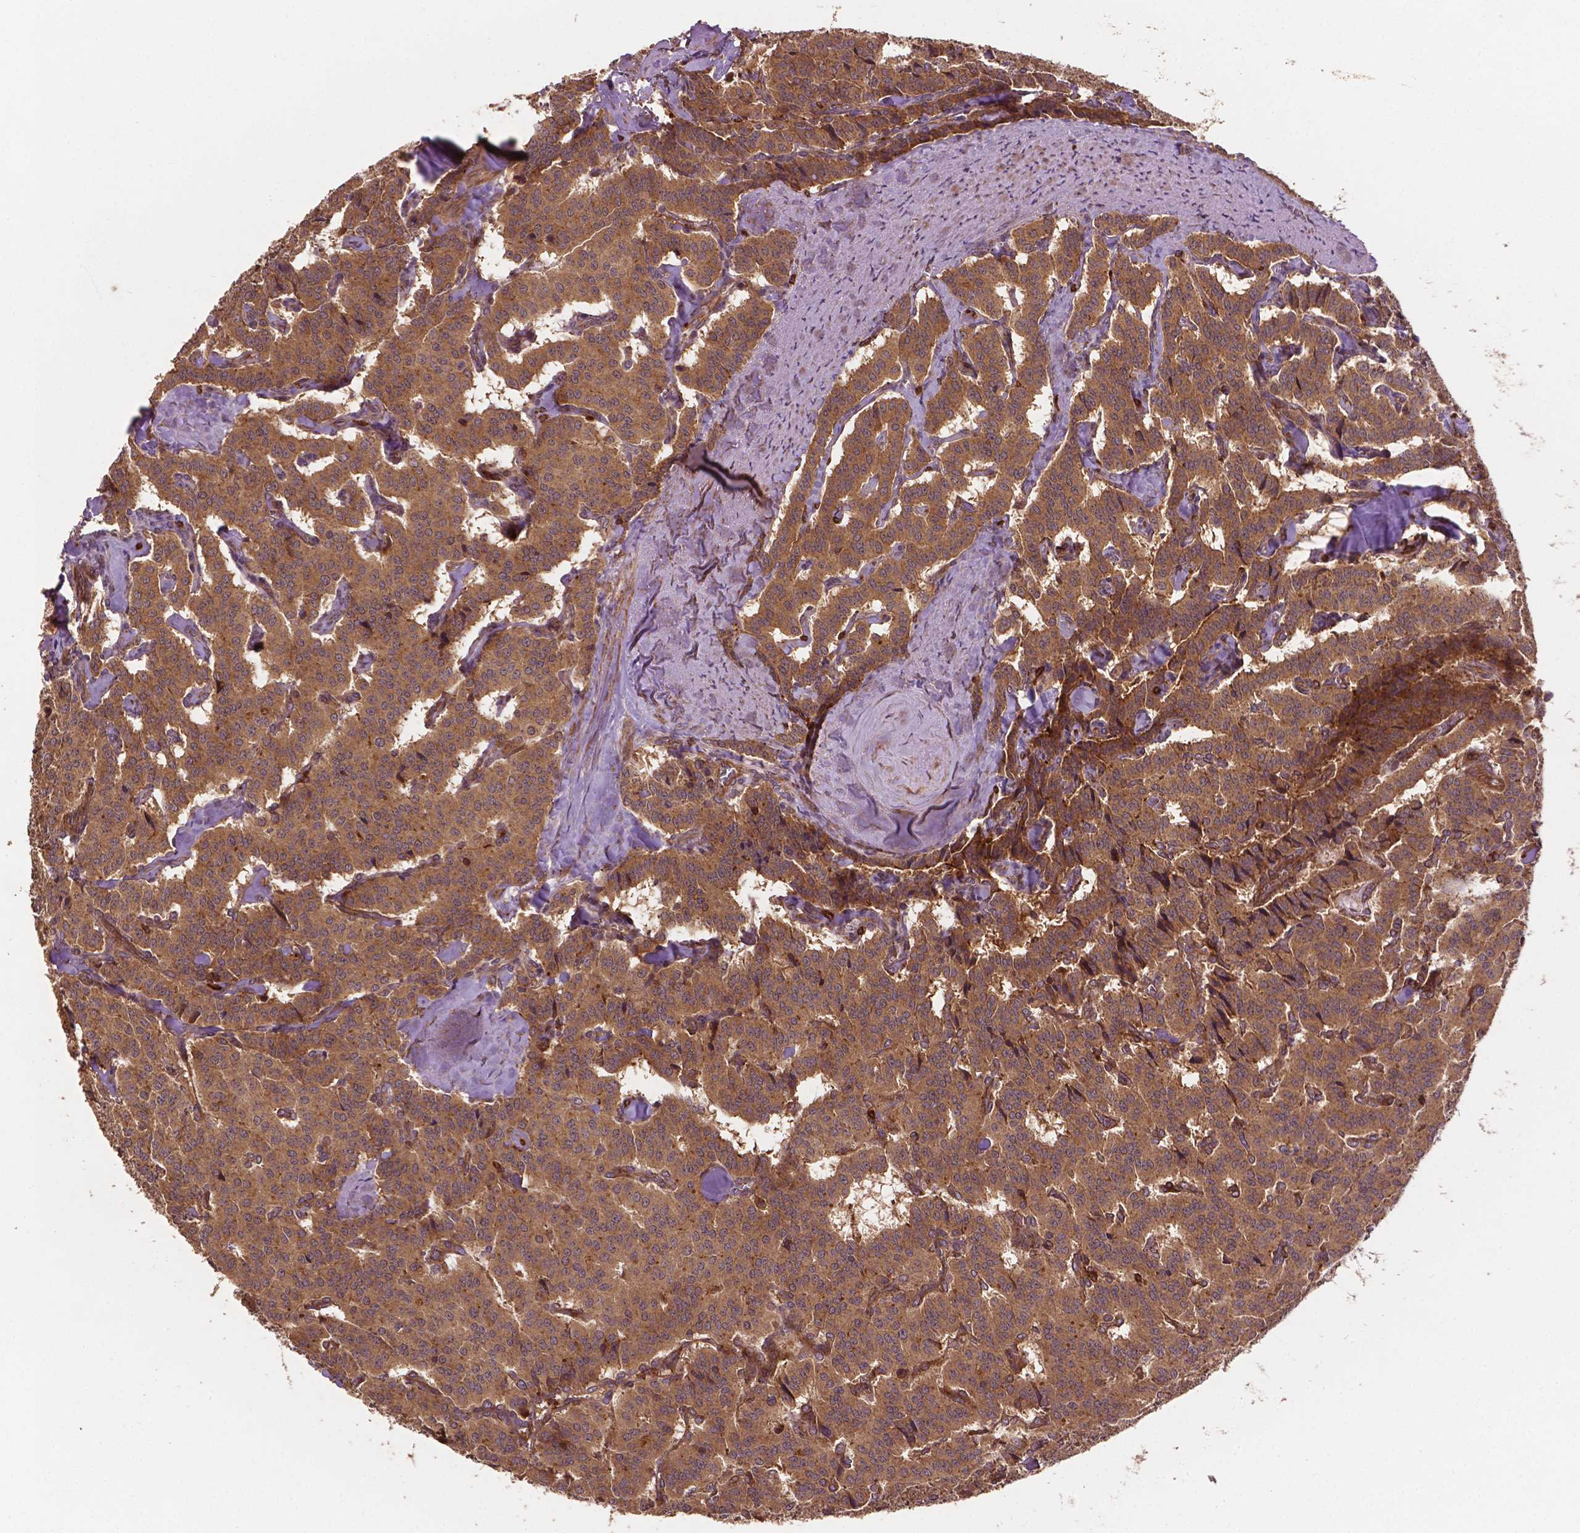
{"staining": {"intensity": "moderate", "quantity": ">75%", "location": "cytoplasmic/membranous"}, "tissue": "carcinoid", "cell_type": "Tumor cells", "image_type": "cancer", "snomed": [{"axis": "morphology", "description": "Carcinoid, malignant, NOS"}, {"axis": "topography", "description": "Lung"}], "caption": "Tumor cells reveal medium levels of moderate cytoplasmic/membranous expression in approximately >75% of cells in human carcinoid (malignant). (Stains: DAB in brown, nuclei in blue, Microscopy: brightfield microscopy at high magnification).", "gene": "ZMYND19", "patient": {"sex": "female", "age": 46}}